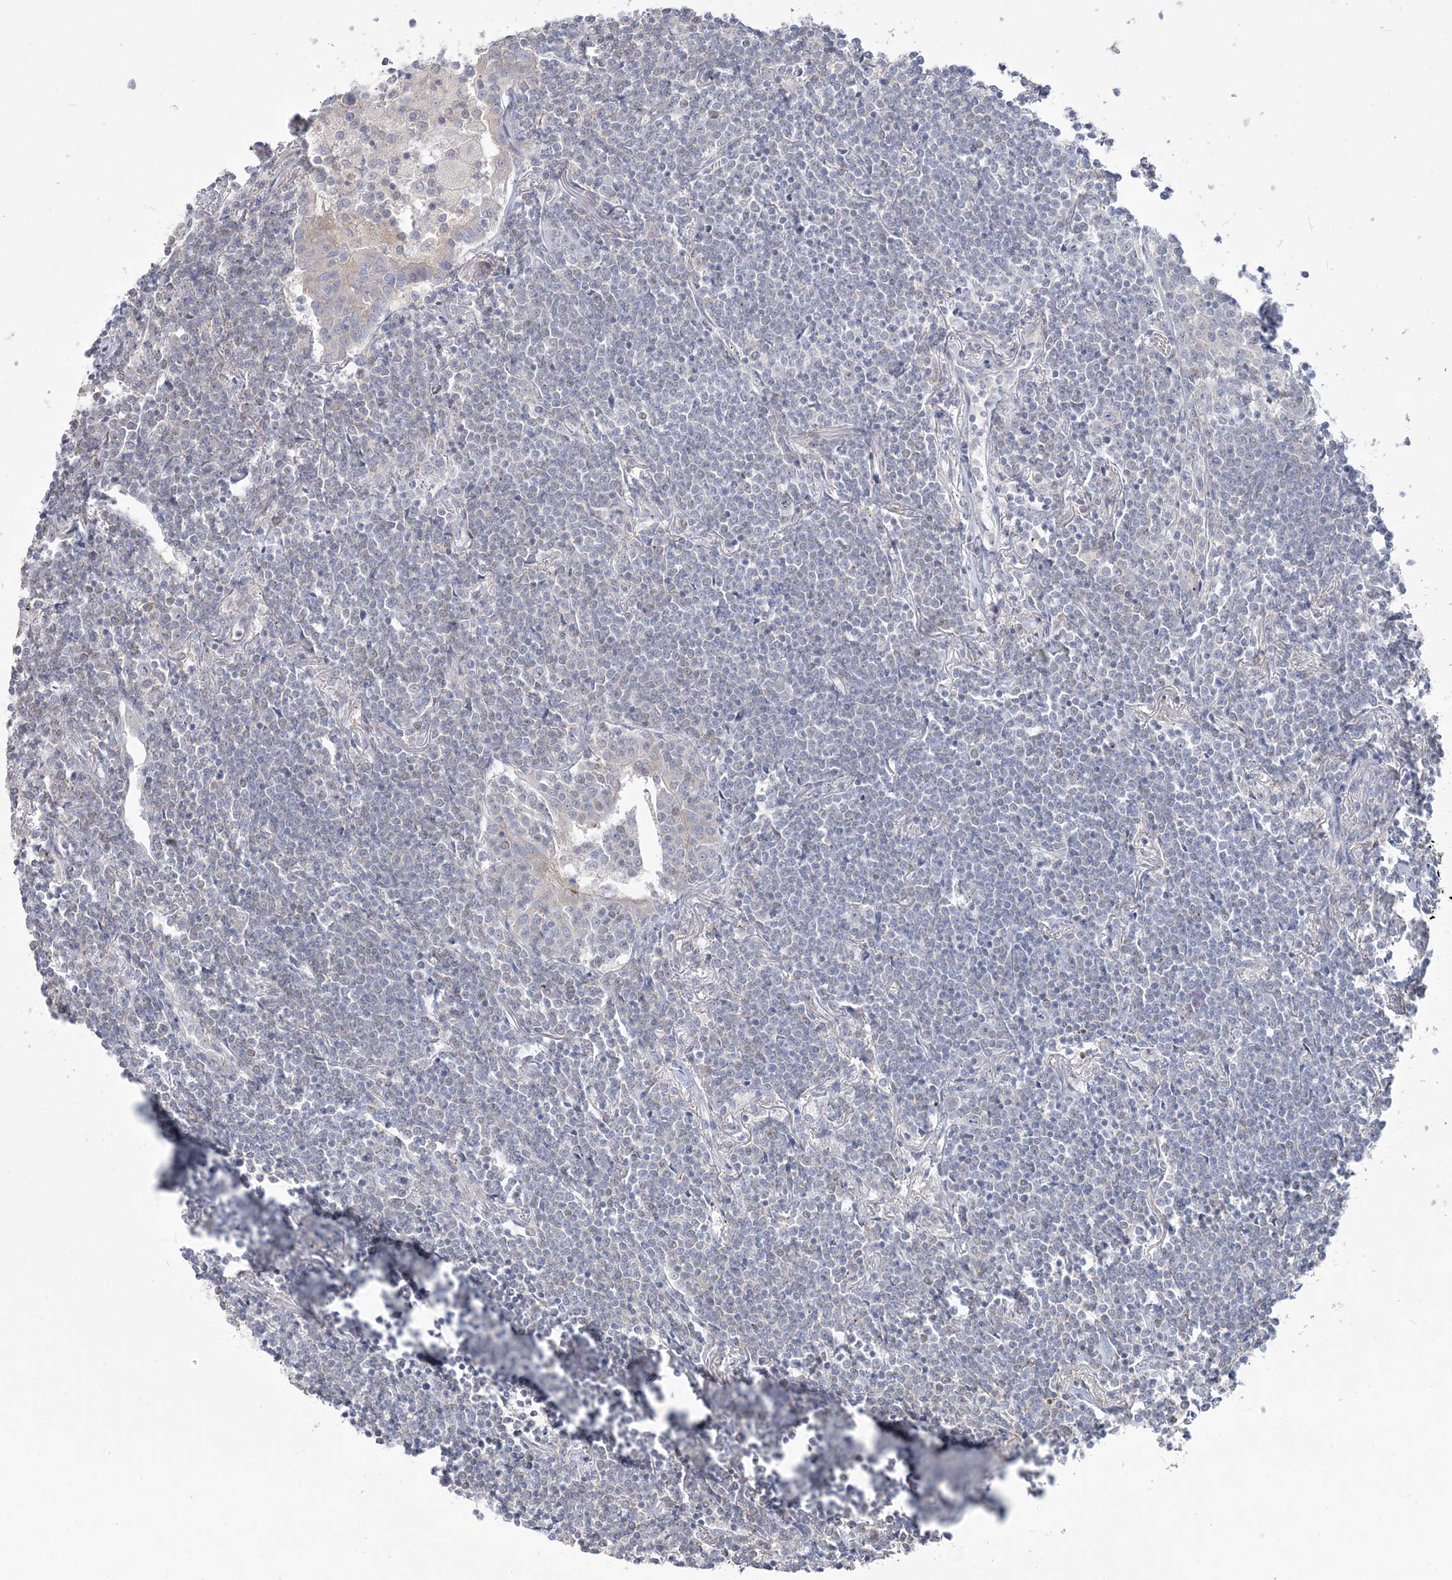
{"staining": {"intensity": "negative", "quantity": "none", "location": "none"}, "tissue": "lymphoma", "cell_type": "Tumor cells", "image_type": "cancer", "snomed": [{"axis": "morphology", "description": "Malignant lymphoma, non-Hodgkin's type, Low grade"}, {"axis": "topography", "description": "Lung"}], "caption": "High magnification brightfield microscopy of malignant lymphoma, non-Hodgkin's type (low-grade) stained with DAB (3,3'-diaminobenzidine) (brown) and counterstained with hematoxylin (blue): tumor cells show no significant expression.", "gene": "ANKS1A", "patient": {"sex": "female", "age": 71}}